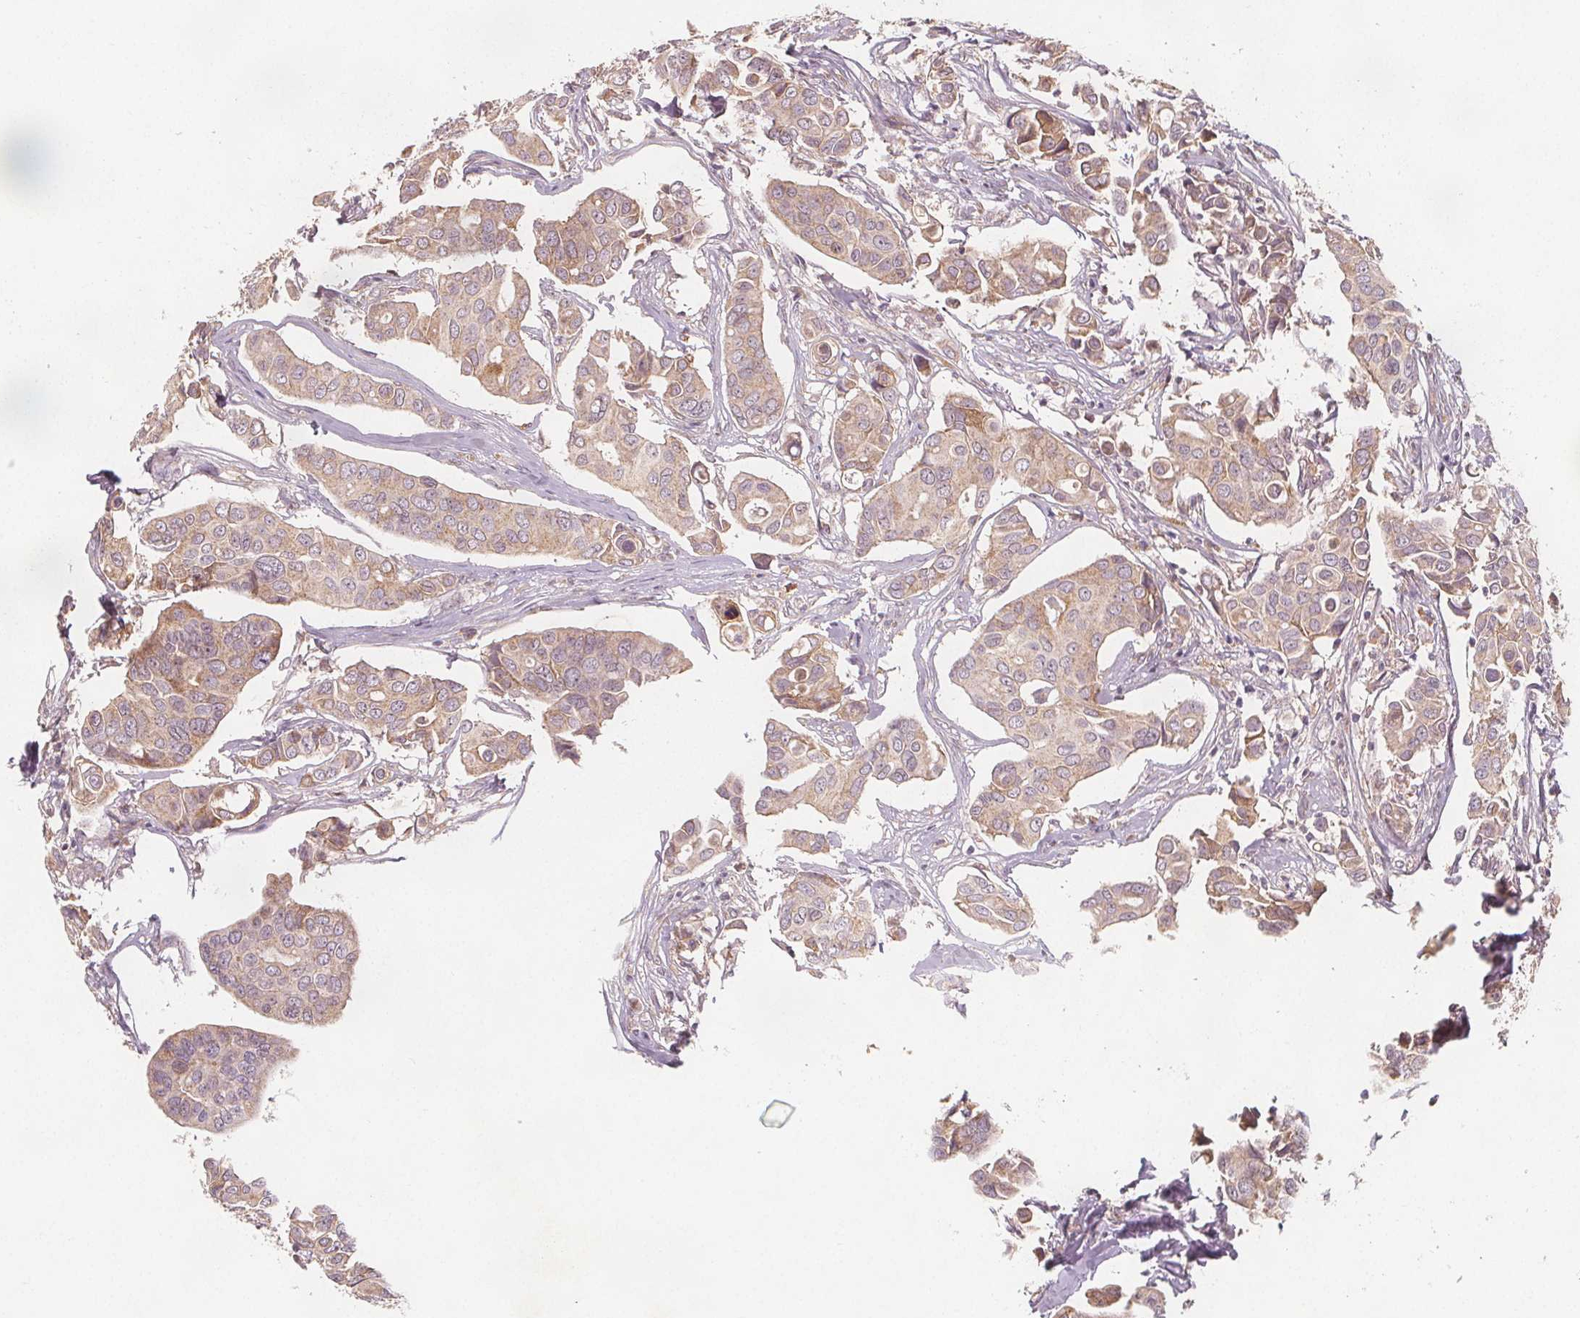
{"staining": {"intensity": "weak", "quantity": "25%-75%", "location": "cytoplasmic/membranous"}, "tissue": "breast cancer", "cell_type": "Tumor cells", "image_type": "cancer", "snomed": [{"axis": "morphology", "description": "Duct carcinoma"}, {"axis": "topography", "description": "Breast"}], "caption": "The micrograph displays a brown stain indicating the presence of a protein in the cytoplasmic/membranous of tumor cells in breast cancer.", "gene": "NCSTN", "patient": {"sex": "female", "age": 54}}